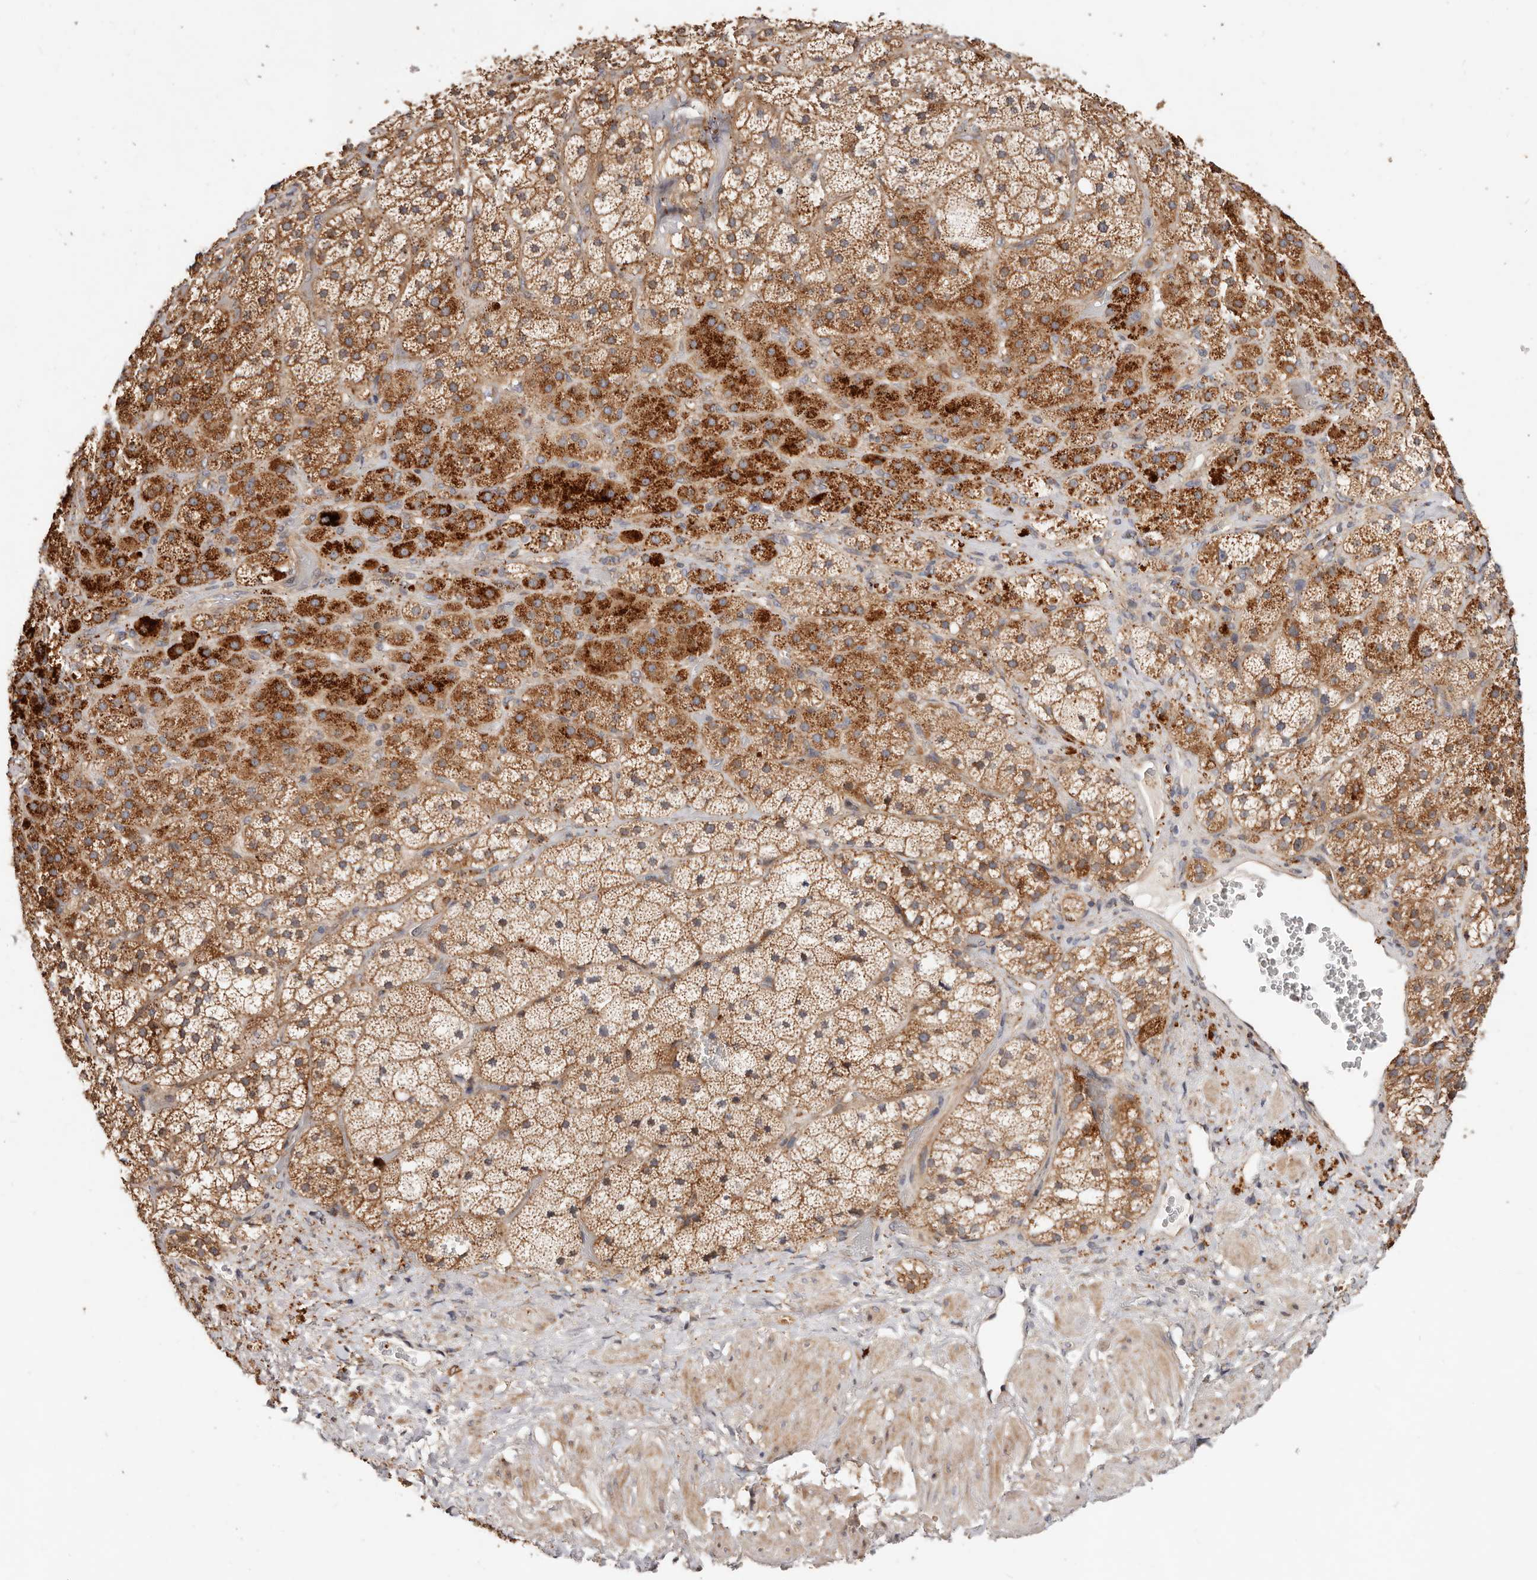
{"staining": {"intensity": "moderate", "quantity": ">75%", "location": "cytoplasmic/membranous"}, "tissue": "adrenal gland", "cell_type": "Glandular cells", "image_type": "normal", "snomed": [{"axis": "morphology", "description": "Normal tissue, NOS"}, {"axis": "topography", "description": "Adrenal gland"}], "caption": "Benign adrenal gland exhibits moderate cytoplasmic/membranous positivity in approximately >75% of glandular cells (brown staining indicates protein expression, while blue staining denotes nuclei)..", "gene": "USP33", "patient": {"sex": "male", "age": 57}}